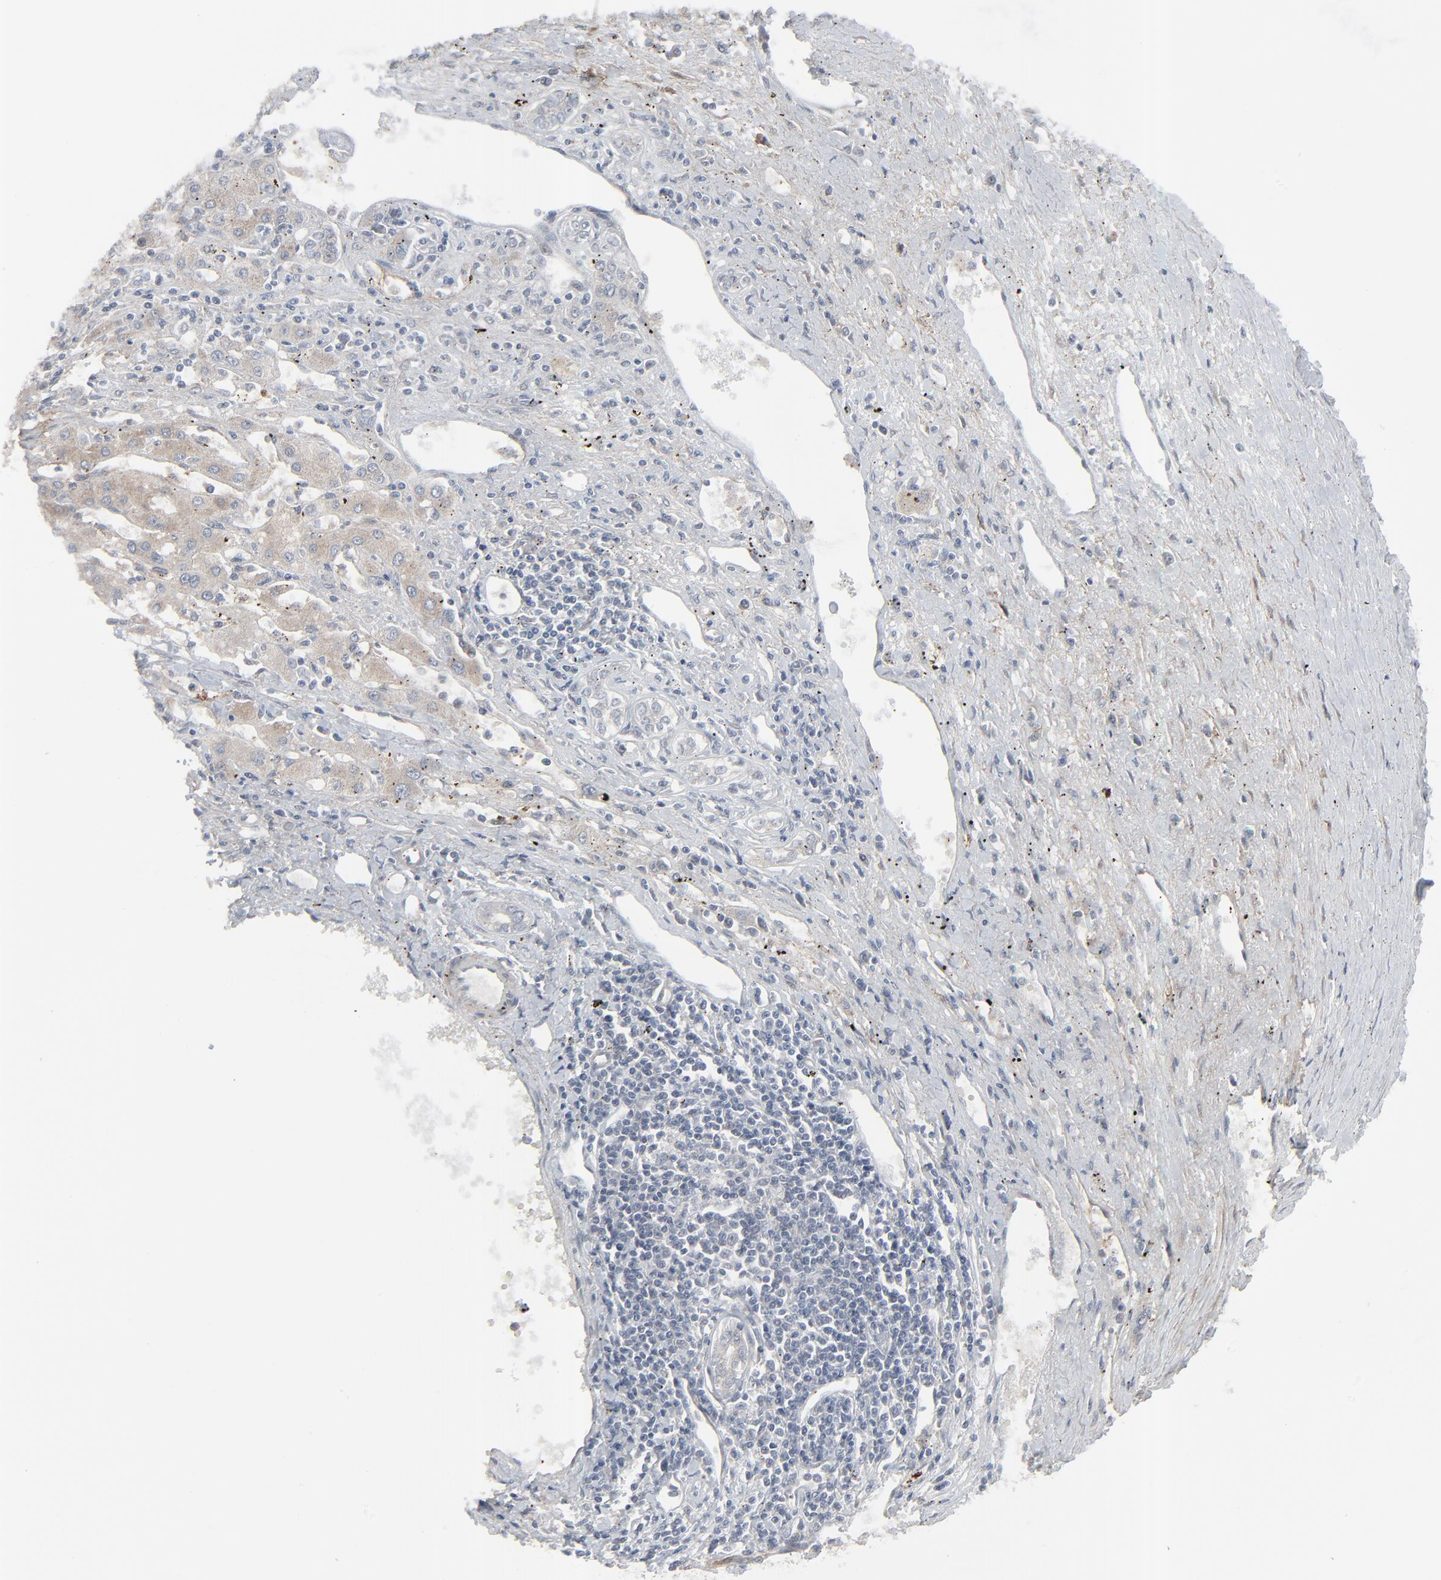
{"staining": {"intensity": "weak", "quantity": ">75%", "location": "cytoplasmic/membranous"}, "tissue": "liver cancer", "cell_type": "Tumor cells", "image_type": "cancer", "snomed": [{"axis": "morphology", "description": "Carcinoma, Hepatocellular, NOS"}, {"axis": "topography", "description": "Liver"}], "caption": "Weak cytoplasmic/membranous positivity for a protein is seen in about >75% of tumor cells of hepatocellular carcinoma (liver) using IHC.", "gene": "NEUROD1", "patient": {"sex": "male", "age": 72}}